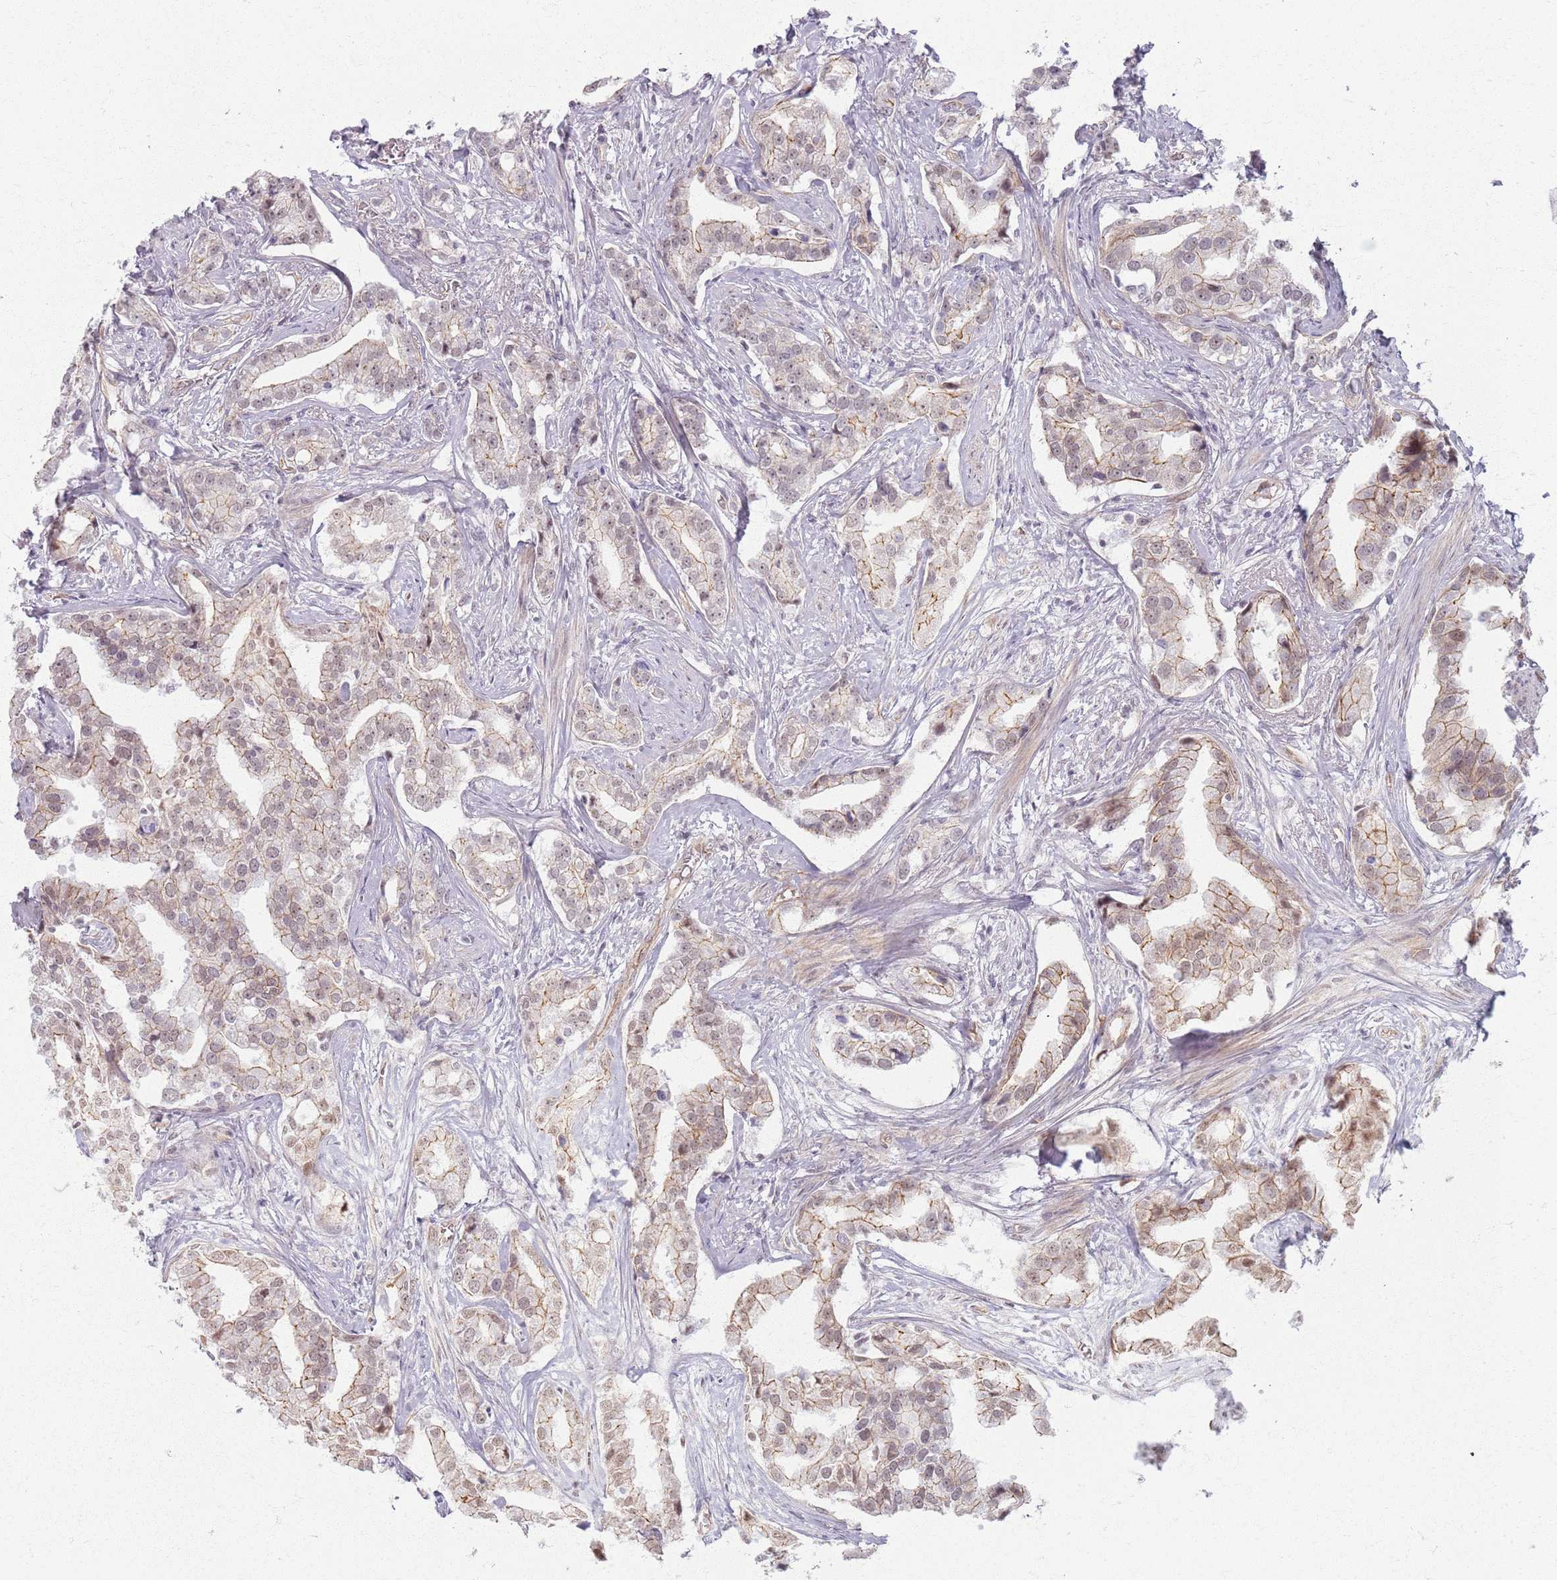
{"staining": {"intensity": "weak", "quantity": "25%-75%", "location": "cytoplasmic/membranous,nuclear"}, "tissue": "prostate cancer", "cell_type": "Tumor cells", "image_type": "cancer", "snomed": [{"axis": "morphology", "description": "Adenocarcinoma, High grade"}, {"axis": "topography", "description": "Prostate"}], "caption": "Immunohistochemistry (DAB) staining of adenocarcinoma (high-grade) (prostate) exhibits weak cytoplasmic/membranous and nuclear protein staining in approximately 25%-75% of tumor cells. The protein is shown in brown color, while the nuclei are stained blue.", "gene": "KCNA5", "patient": {"sex": "male", "age": 67}}